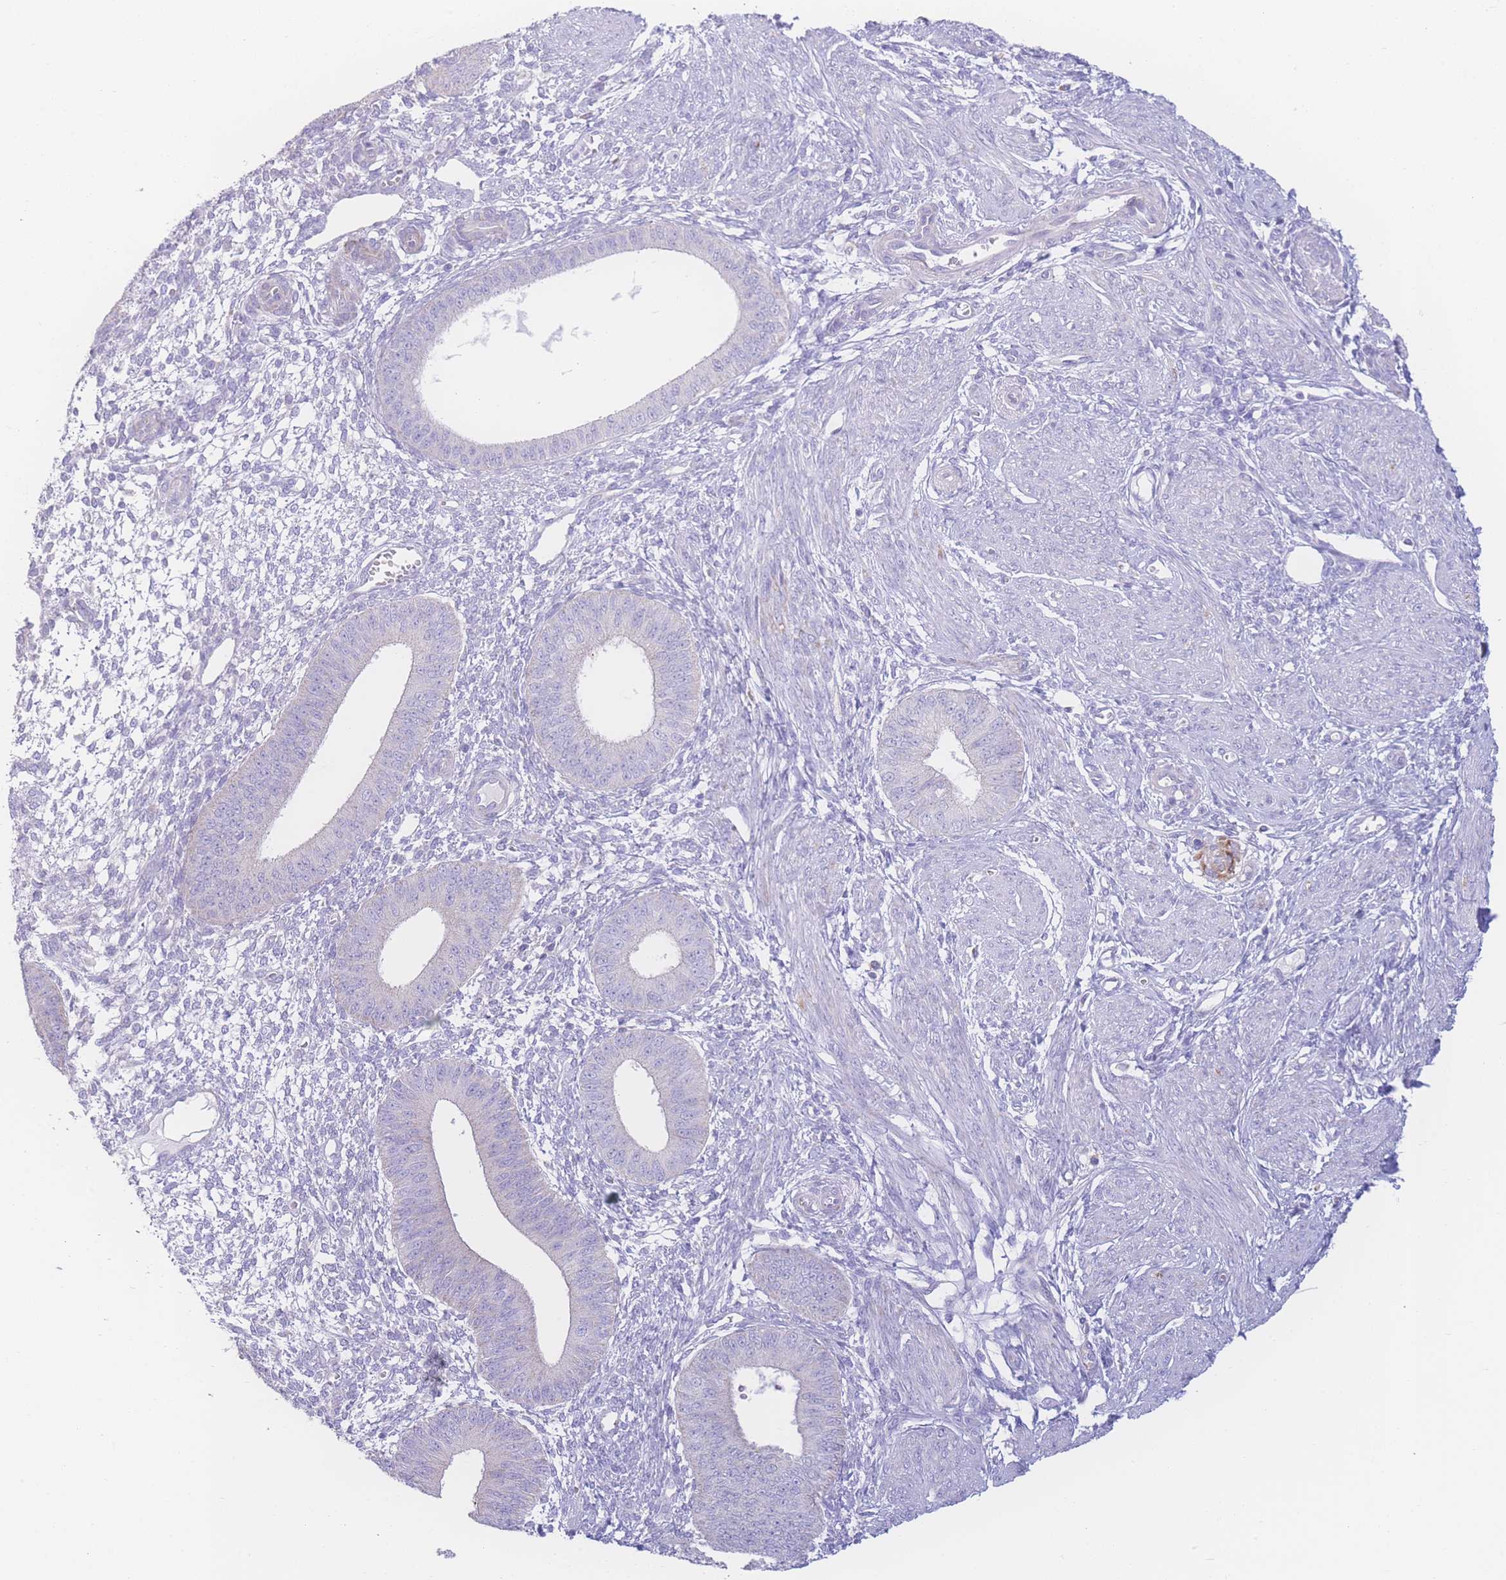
{"staining": {"intensity": "negative", "quantity": "none", "location": "none"}, "tissue": "endometrium", "cell_type": "Cells in endometrial stroma", "image_type": "normal", "snomed": [{"axis": "morphology", "description": "Normal tissue, NOS"}, {"axis": "topography", "description": "Endometrium"}], "caption": "This is an immunohistochemistry image of benign endometrium. There is no staining in cells in endometrial stroma.", "gene": "NBEAL1", "patient": {"sex": "female", "age": 49}}